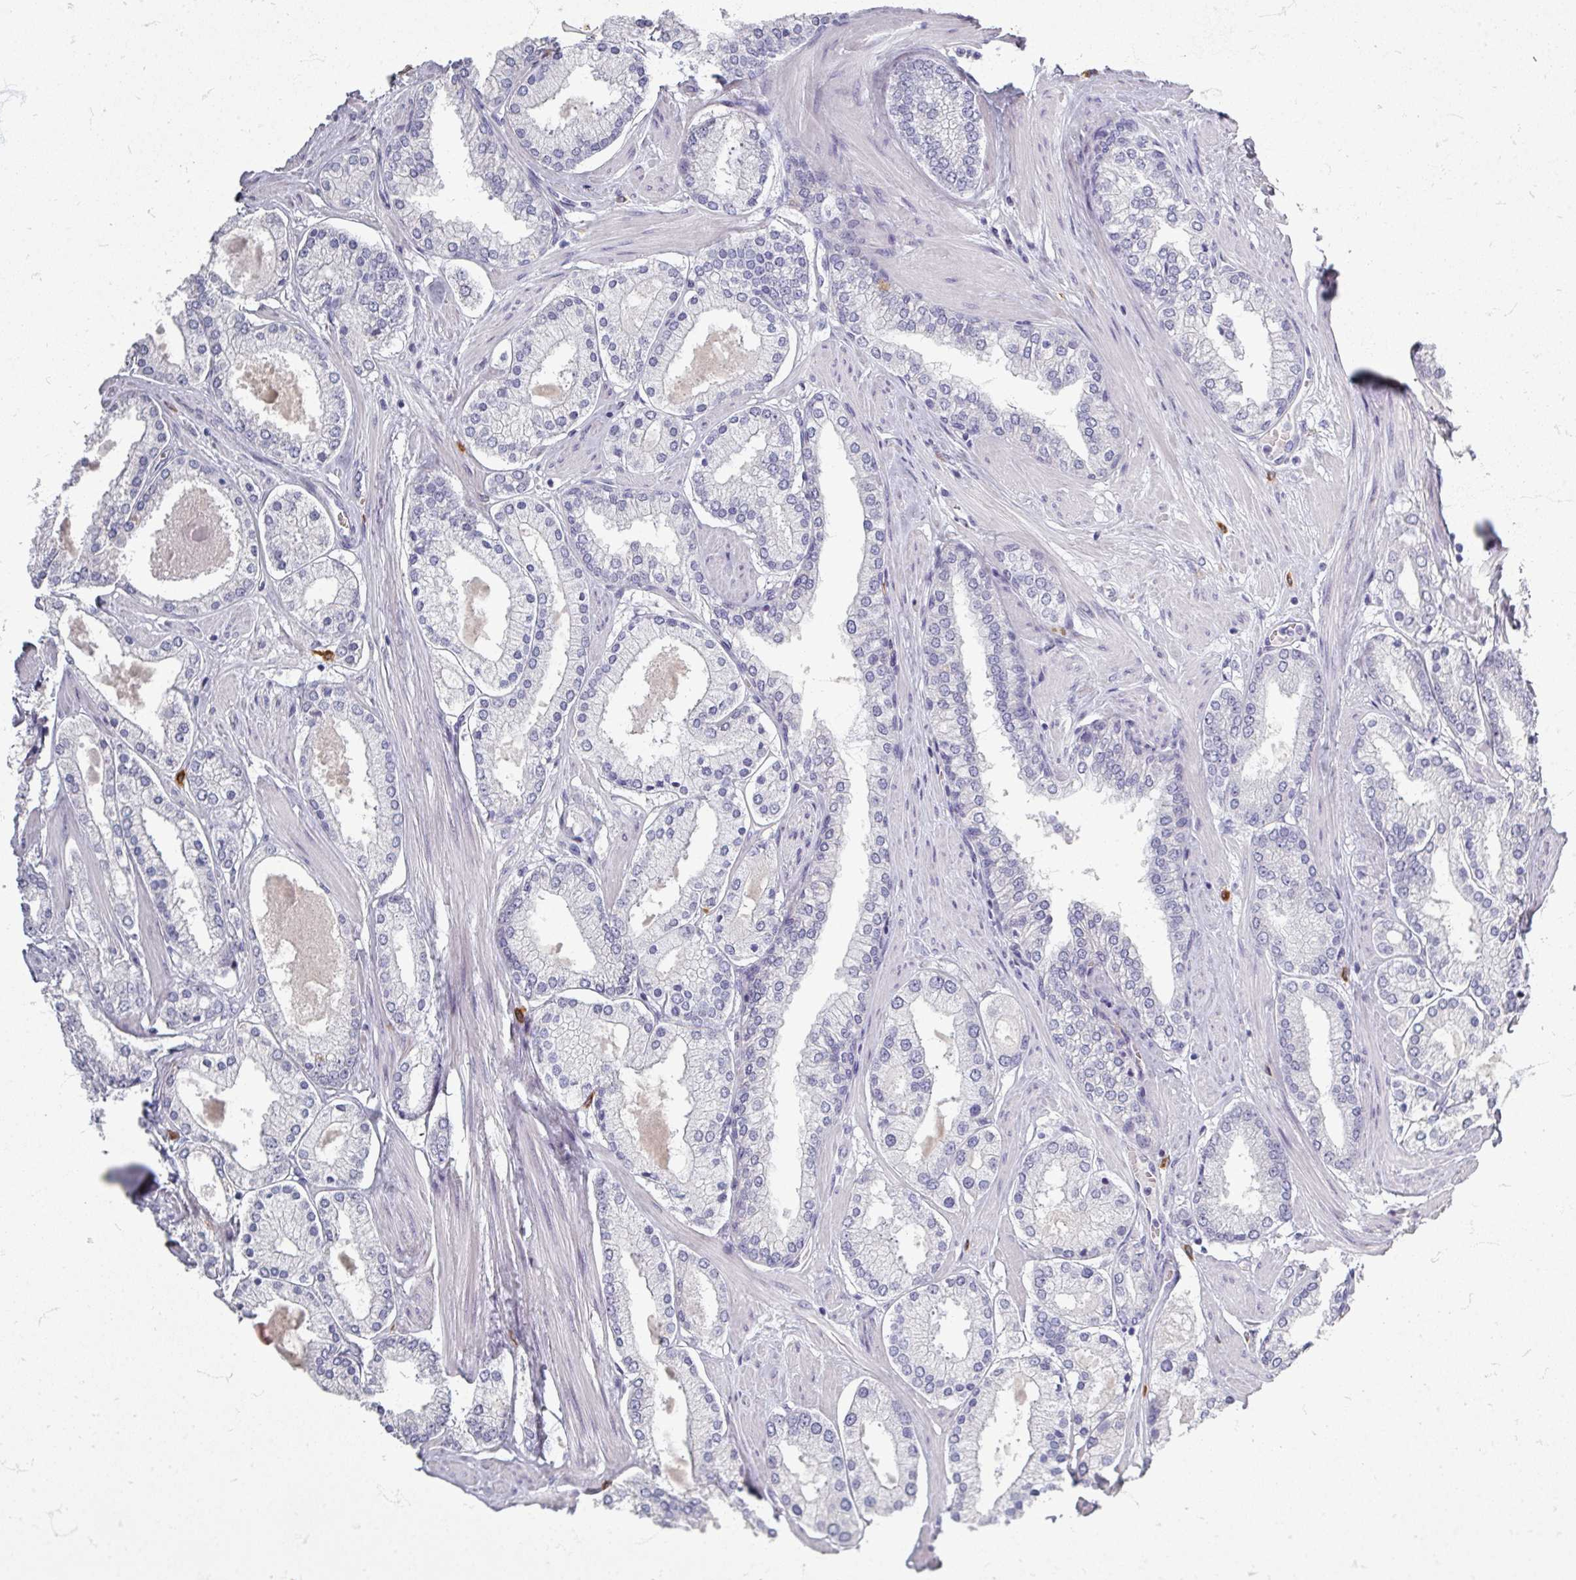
{"staining": {"intensity": "negative", "quantity": "none", "location": "none"}, "tissue": "prostate cancer", "cell_type": "Tumor cells", "image_type": "cancer", "snomed": [{"axis": "morphology", "description": "Adenocarcinoma, Low grade"}, {"axis": "topography", "description": "Prostate"}], "caption": "A high-resolution micrograph shows IHC staining of prostate cancer (adenocarcinoma (low-grade)), which demonstrates no significant expression in tumor cells. (DAB (3,3'-diaminobenzidine) immunohistochemistry (IHC), high magnification).", "gene": "ZNF878", "patient": {"sex": "male", "age": 42}}